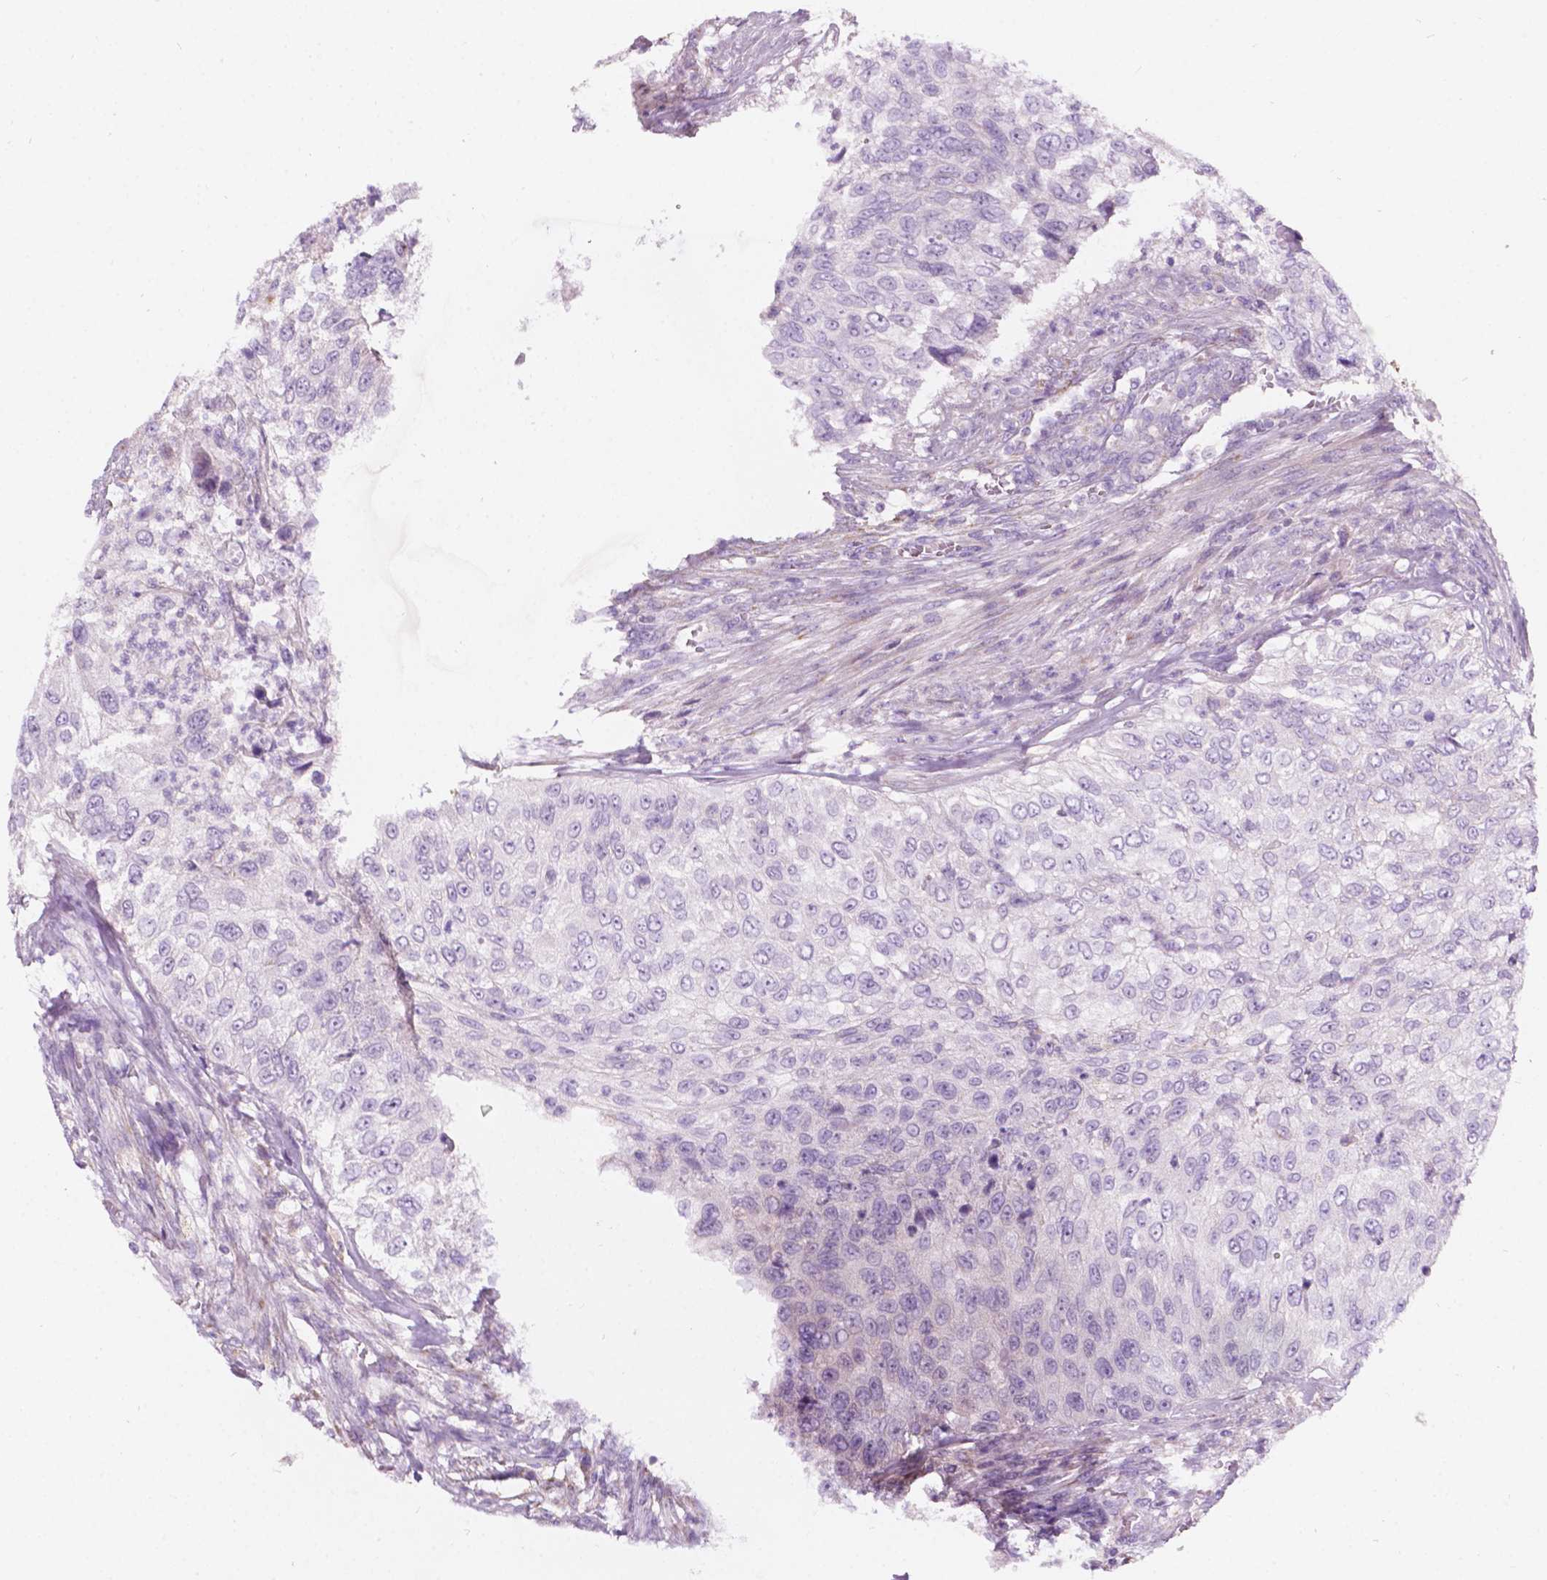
{"staining": {"intensity": "negative", "quantity": "none", "location": "none"}, "tissue": "urothelial cancer", "cell_type": "Tumor cells", "image_type": "cancer", "snomed": [{"axis": "morphology", "description": "Urothelial carcinoma, High grade"}, {"axis": "topography", "description": "Urinary bladder"}], "caption": "An IHC photomicrograph of urothelial cancer is shown. There is no staining in tumor cells of urothelial cancer.", "gene": "NOS1AP", "patient": {"sex": "female", "age": 60}}